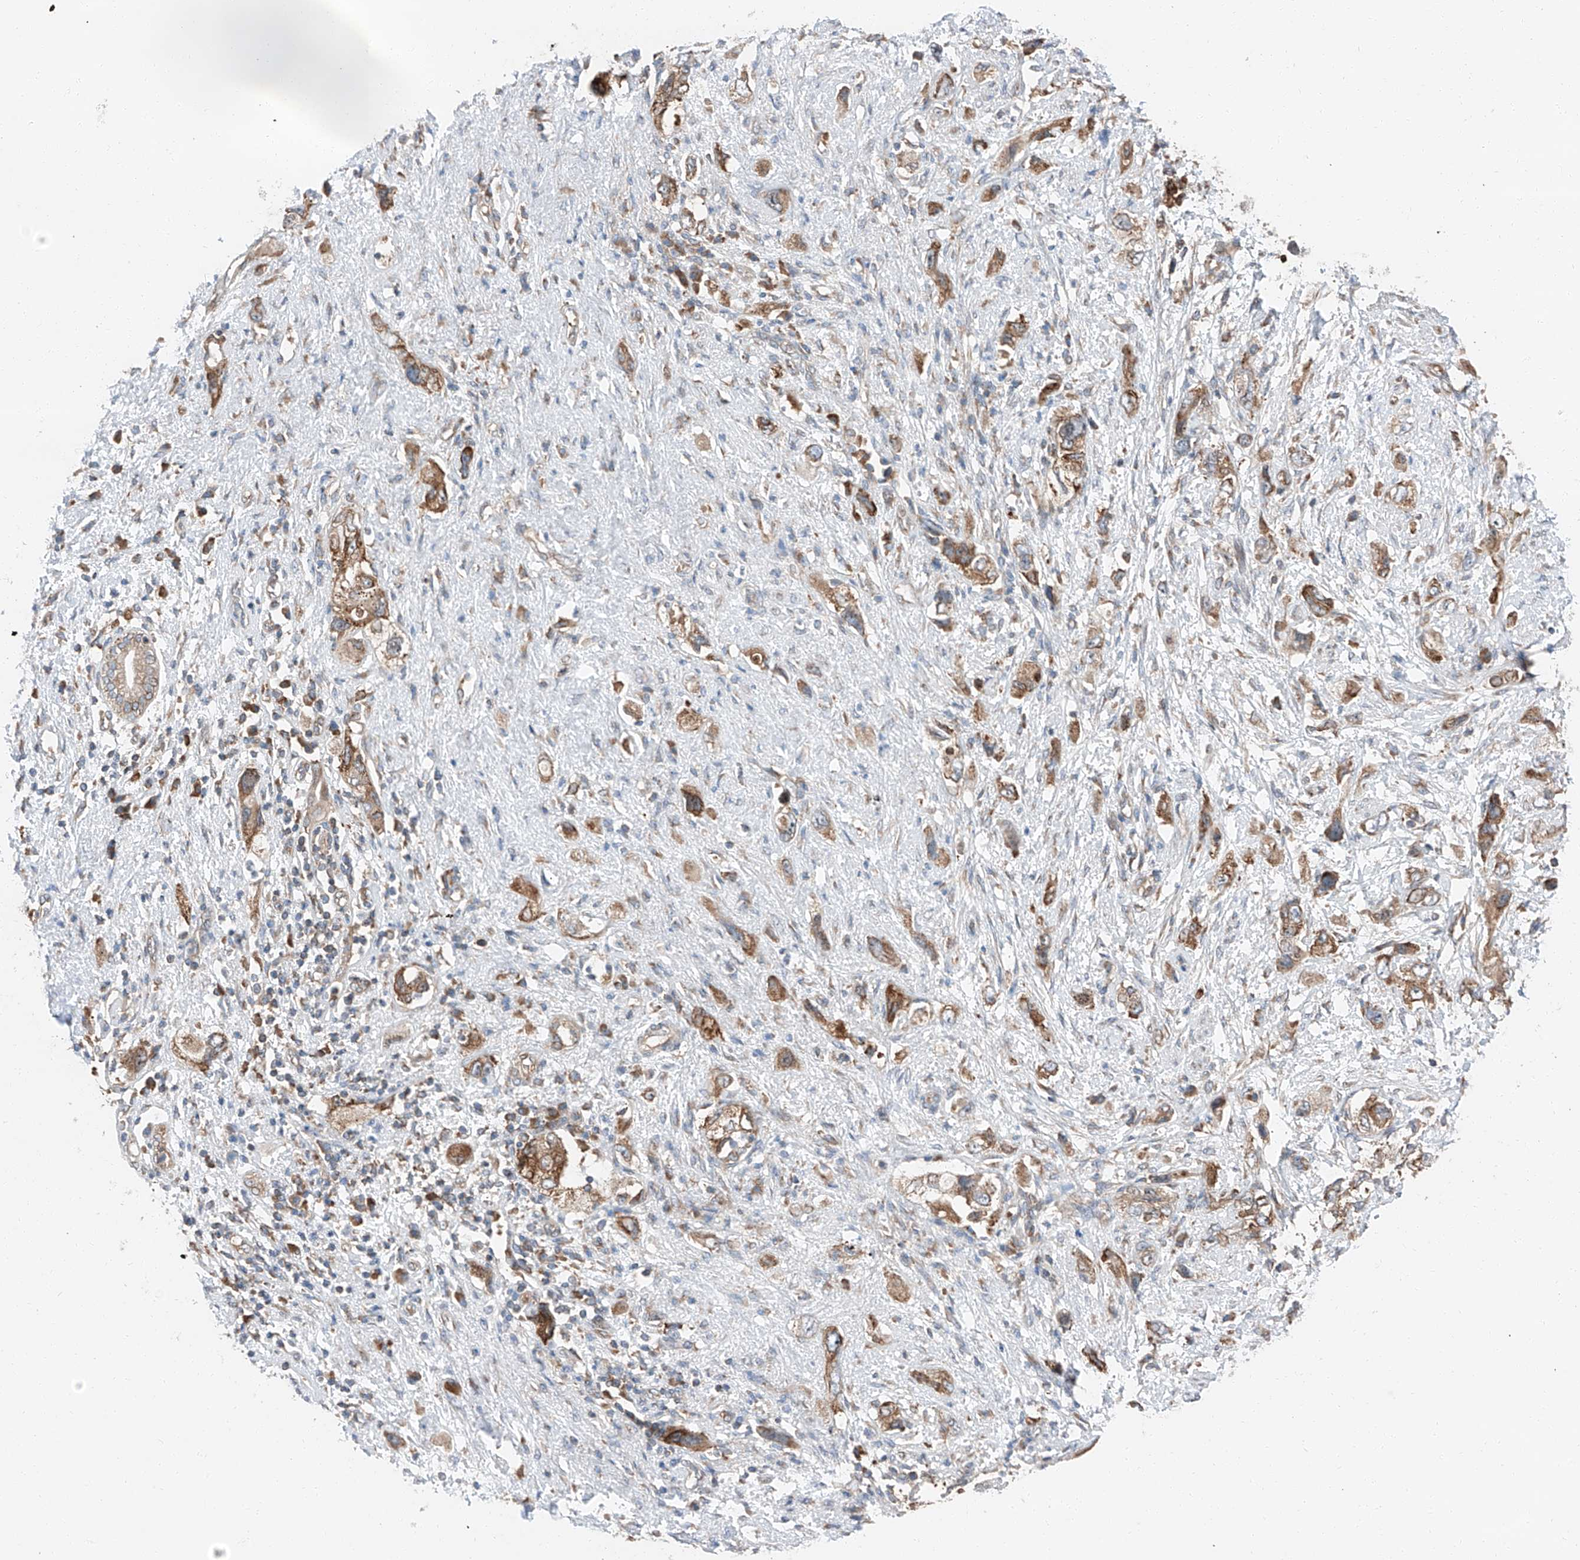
{"staining": {"intensity": "strong", "quantity": ">75%", "location": "cytoplasmic/membranous"}, "tissue": "pancreatic cancer", "cell_type": "Tumor cells", "image_type": "cancer", "snomed": [{"axis": "morphology", "description": "Adenocarcinoma, NOS"}, {"axis": "topography", "description": "Pancreas"}], "caption": "Immunohistochemical staining of pancreatic cancer exhibits high levels of strong cytoplasmic/membranous positivity in approximately >75% of tumor cells.", "gene": "ZC3H15", "patient": {"sex": "female", "age": 73}}